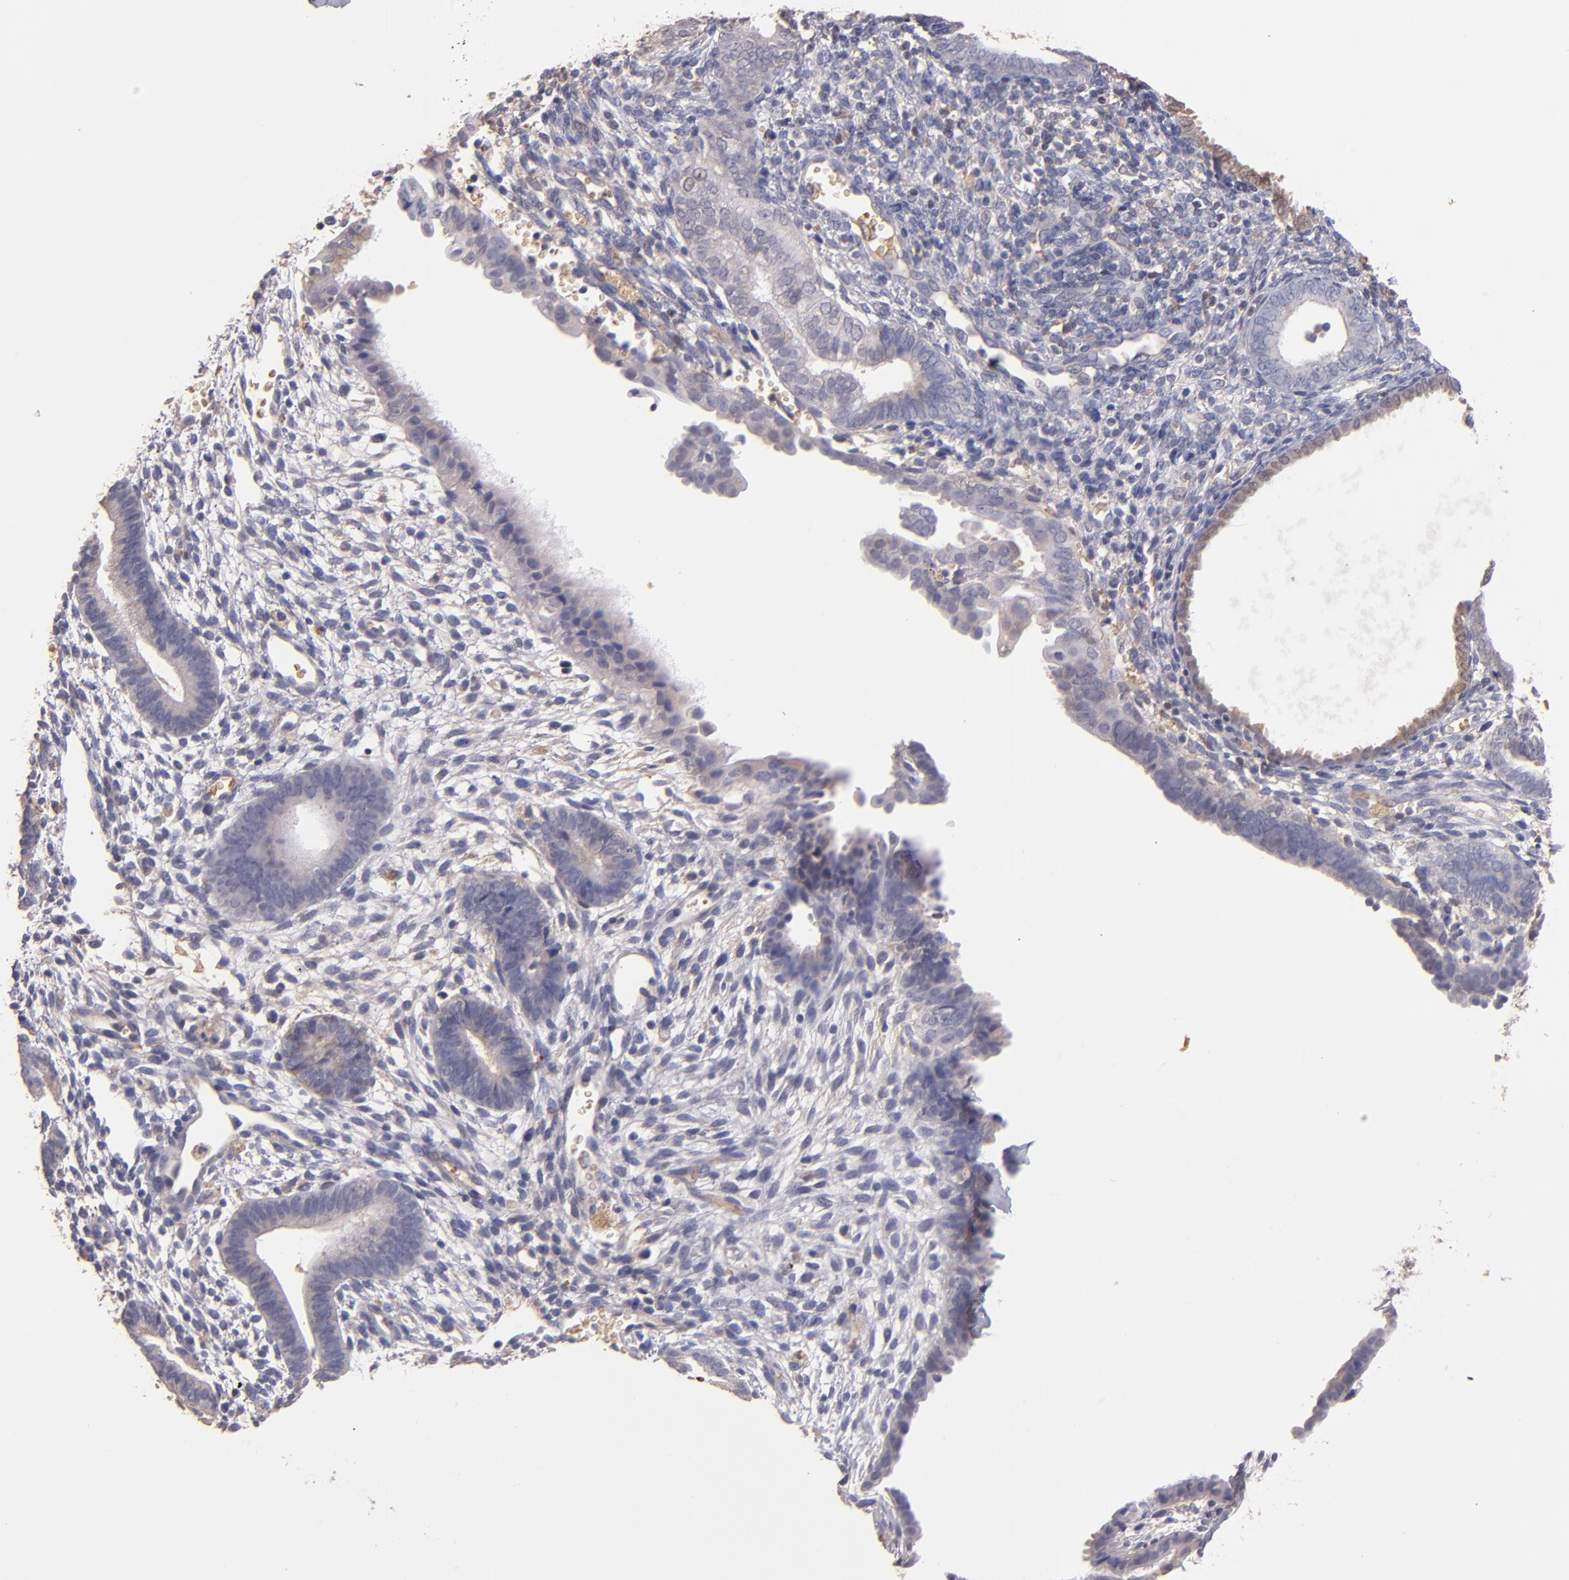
{"staining": {"intensity": "negative", "quantity": "none", "location": "none"}, "tissue": "endometrium", "cell_type": "Cells in endometrial stroma", "image_type": "normal", "snomed": [{"axis": "morphology", "description": "Normal tissue, NOS"}, {"axis": "topography", "description": "Smooth muscle"}, {"axis": "topography", "description": "Endometrium"}], "caption": "Immunohistochemical staining of normal human endometrium demonstrates no significant positivity in cells in endometrial stroma. (IHC, brightfield microscopy, high magnification).", "gene": "SERPINC1", "patient": {"sex": "female", "age": 57}}